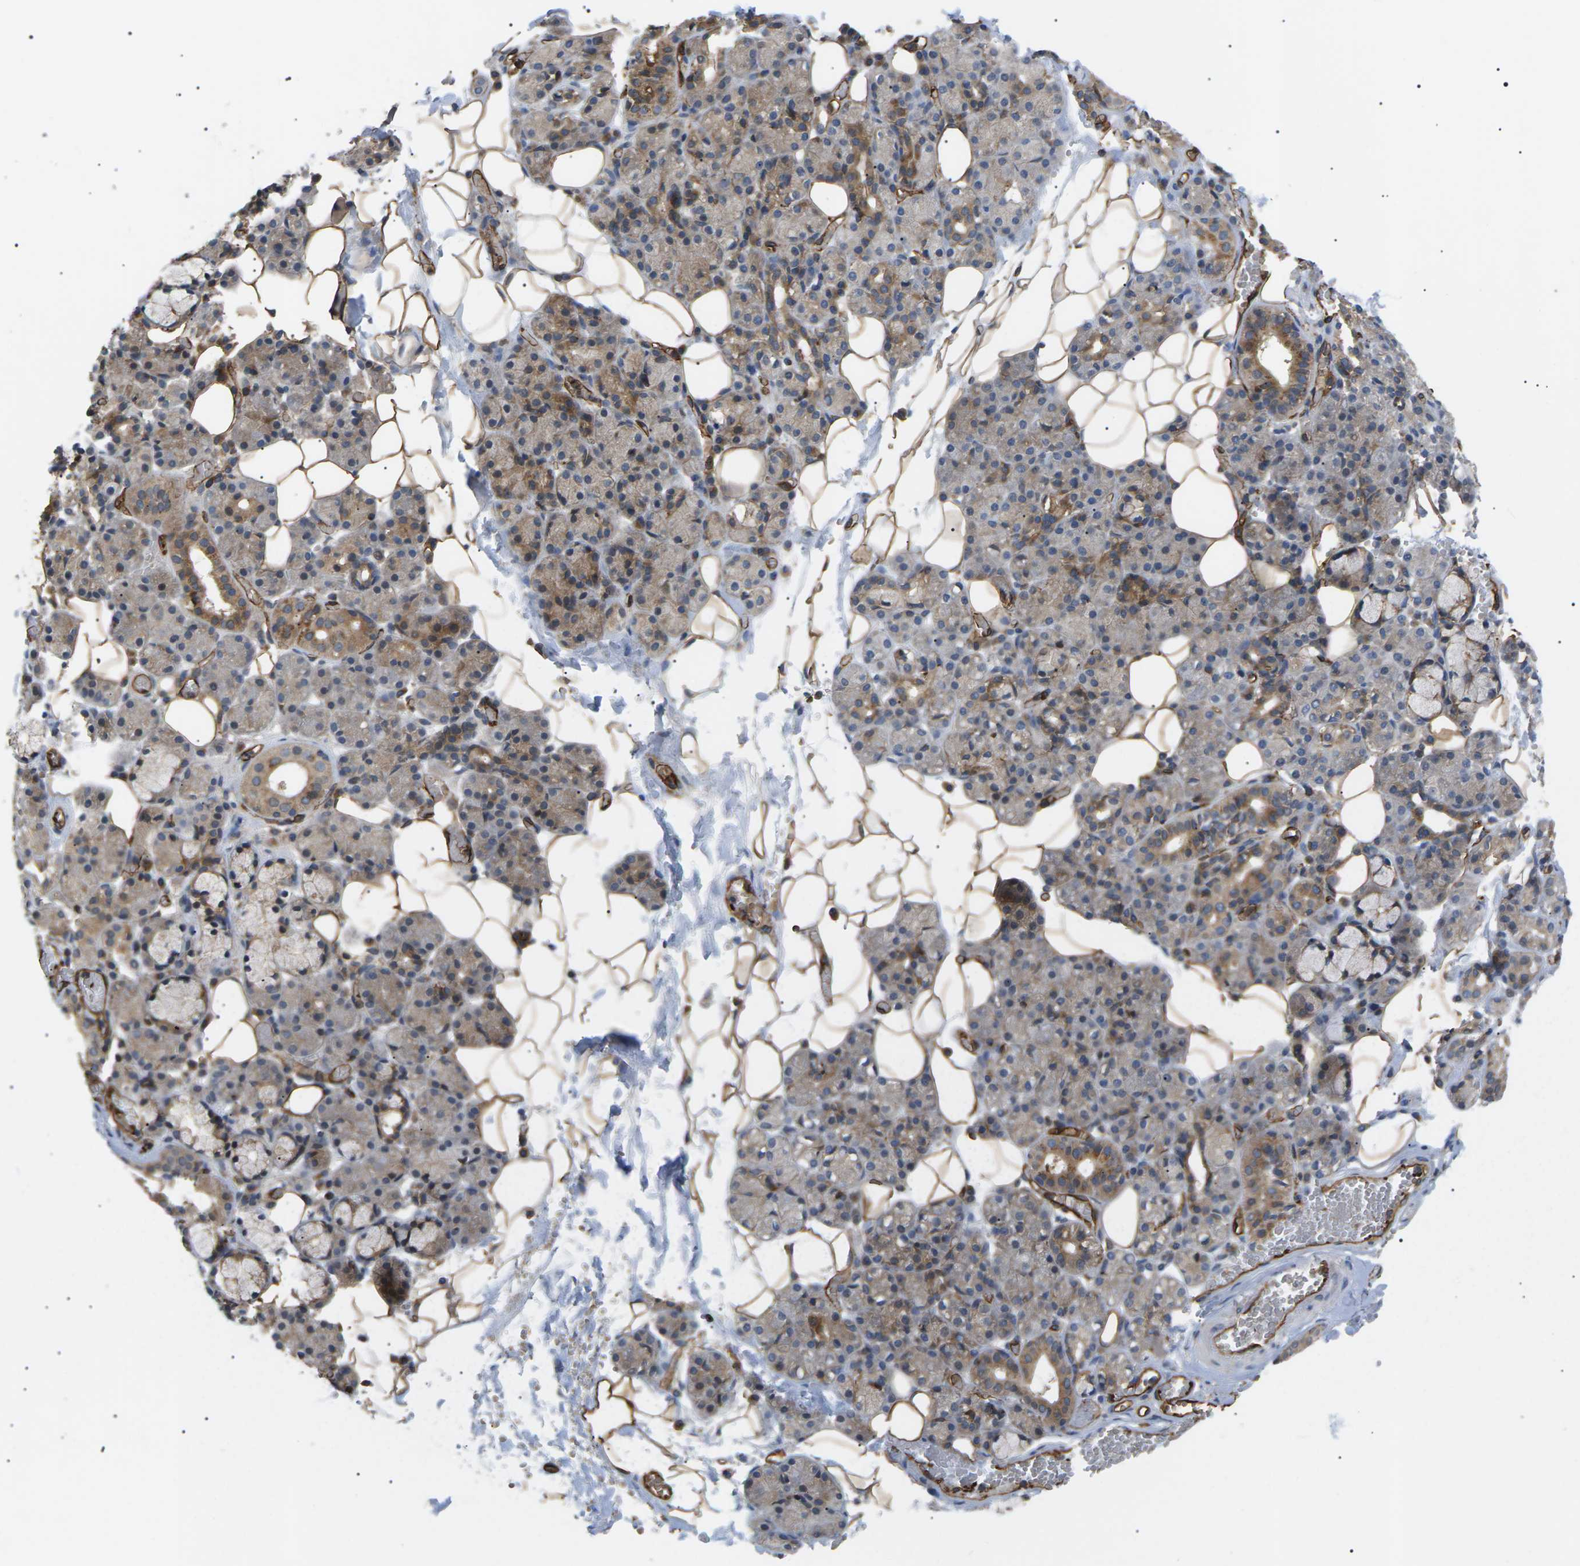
{"staining": {"intensity": "moderate", "quantity": "25%-75%", "location": "cytoplasmic/membranous"}, "tissue": "salivary gland", "cell_type": "Glandular cells", "image_type": "normal", "snomed": [{"axis": "morphology", "description": "Normal tissue, NOS"}, {"axis": "topography", "description": "Salivary gland"}], "caption": "Moderate cytoplasmic/membranous positivity is appreciated in approximately 25%-75% of glandular cells in unremarkable salivary gland. Ihc stains the protein in brown and the nuclei are stained blue.", "gene": "TMTC4", "patient": {"sex": "male", "age": 63}}